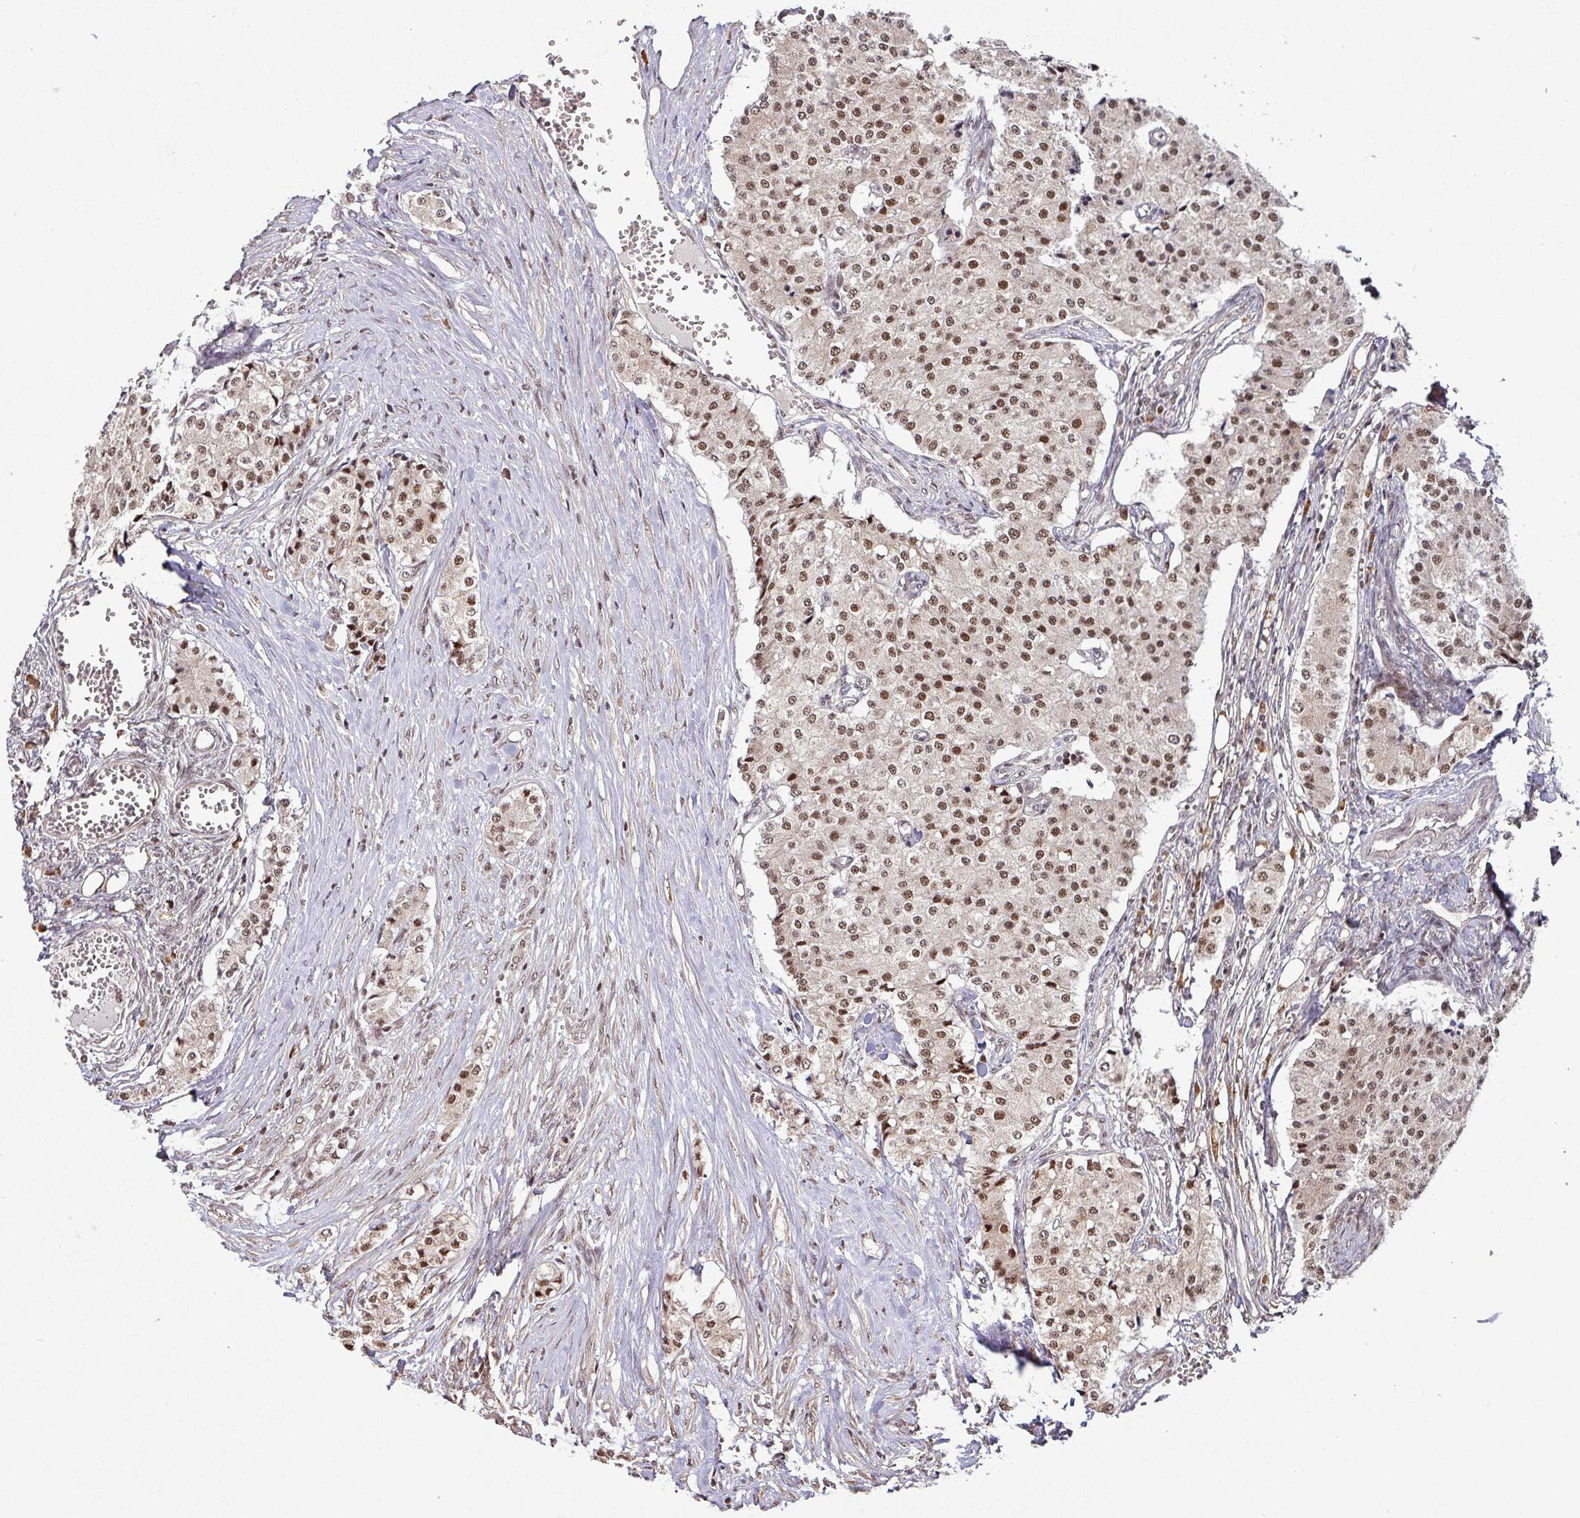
{"staining": {"intensity": "moderate", "quantity": ">75%", "location": "nuclear"}, "tissue": "carcinoid", "cell_type": "Tumor cells", "image_type": "cancer", "snomed": [{"axis": "morphology", "description": "Carcinoid, malignant, NOS"}, {"axis": "topography", "description": "Colon"}], "caption": "Immunohistochemical staining of carcinoid (malignant) demonstrates moderate nuclear protein positivity in approximately >75% of tumor cells.", "gene": "PHF23", "patient": {"sex": "female", "age": 52}}